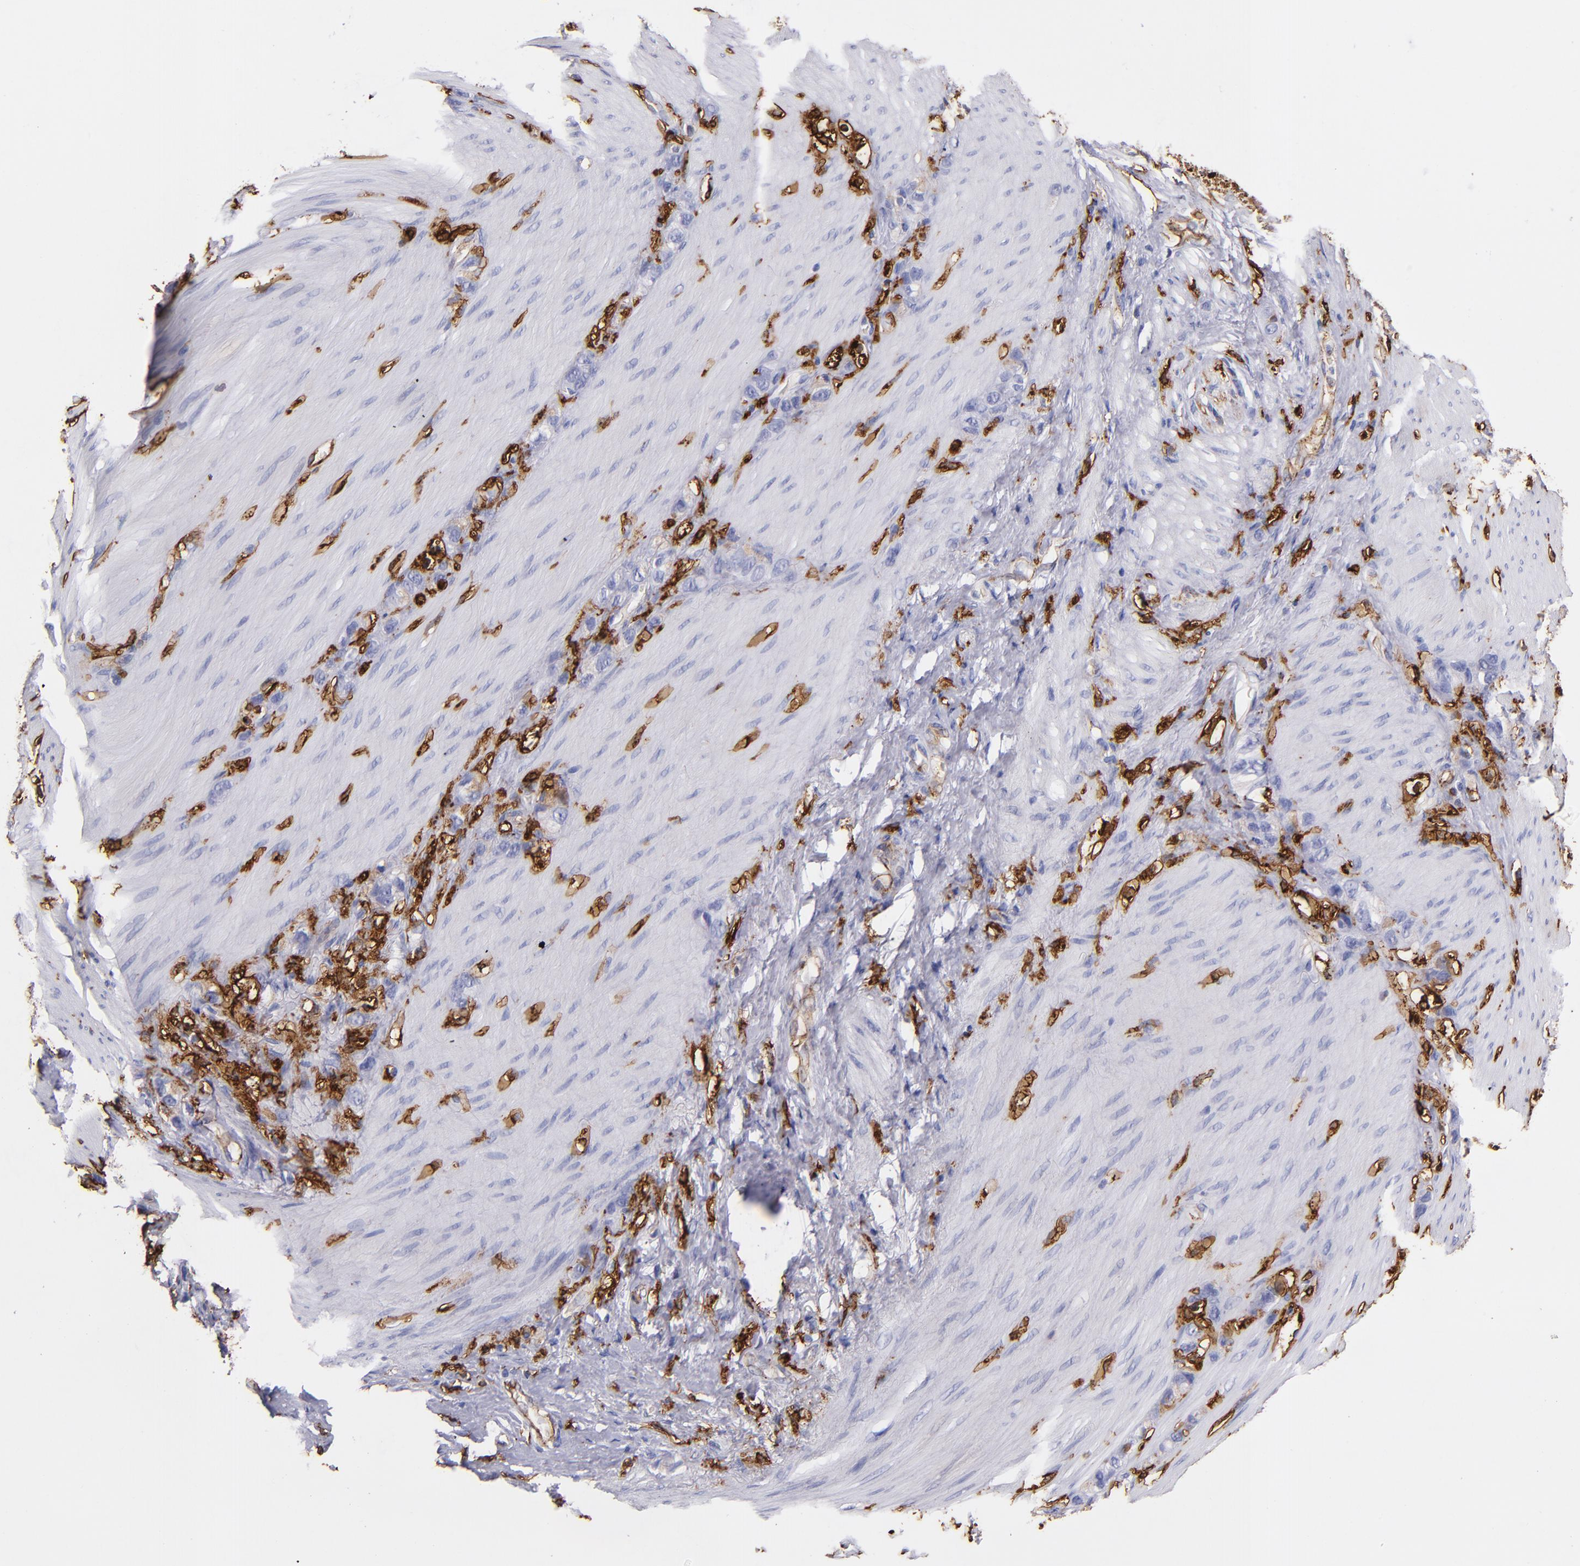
{"staining": {"intensity": "weak", "quantity": "<25%", "location": "cytoplasmic/membranous"}, "tissue": "stomach cancer", "cell_type": "Tumor cells", "image_type": "cancer", "snomed": [{"axis": "morphology", "description": "Normal tissue, NOS"}, {"axis": "morphology", "description": "Adenocarcinoma, NOS"}, {"axis": "morphology", "description": "Adenocarcinoma, High grade"}, {"axis": "topography", "description": "Stomach, upper"}, {"axis": "topography", "description": "Stomach"}], "caption": "Immunohistochemical staining of human stomach adenocarcinoma (high-grade) shows no significant expression in tumor cells. The staining was performed using DAB (3,3'-diaminobenzidine) to visualize the protein expression in brown, while the nuclei were stained in blue with hematoxylin (Magnification: 20x).", "gene": "HLA-DRA", "patient": {"sex": "female", "age": 65}}